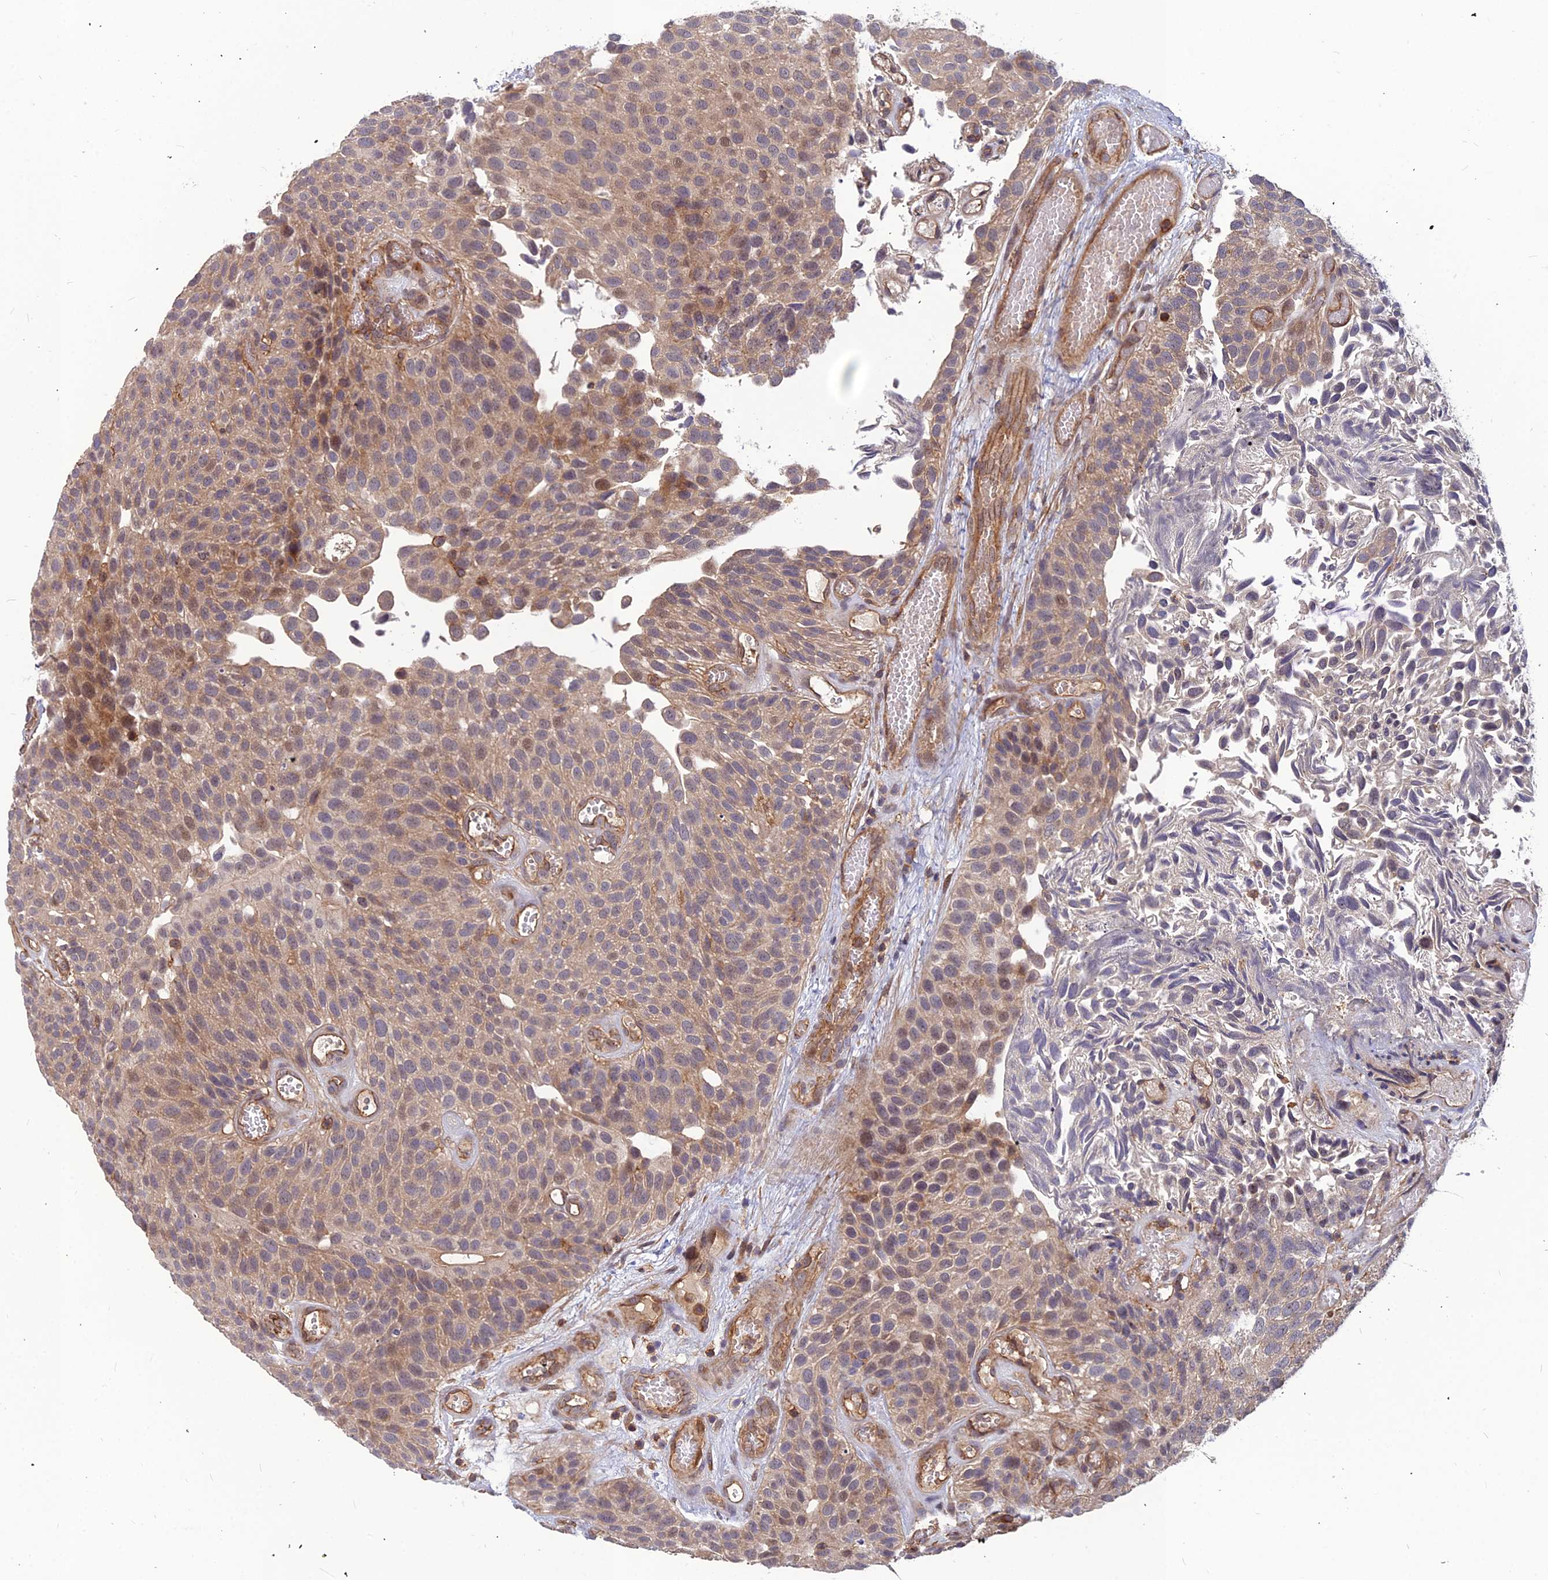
{"staining": {"intensity": "weak", "quantity": ">75%", "location": "cytoplasmic/membranous,nuclear"}, "tissue": "urothelial cancer", "cell_type": "Tumor cells", "image_type": "cancer", "snomed": [{"axis": "morphology", "description": "Urothelial carcinoma, Low grade"}, {"axis": "topography", "description": "Urinary bladder"}], "caption": "Immunohistochemistry (DAB (3,3'-diaminobenzidine)) staining of human urothelial carcinoma (low-grade) exhibits weak cytoplasmic/membranous and nuclear protein staining in approximately >75% of tumor cells.", "gene": "ZNF467", "patient": {"sex": "male", "age": 89}}